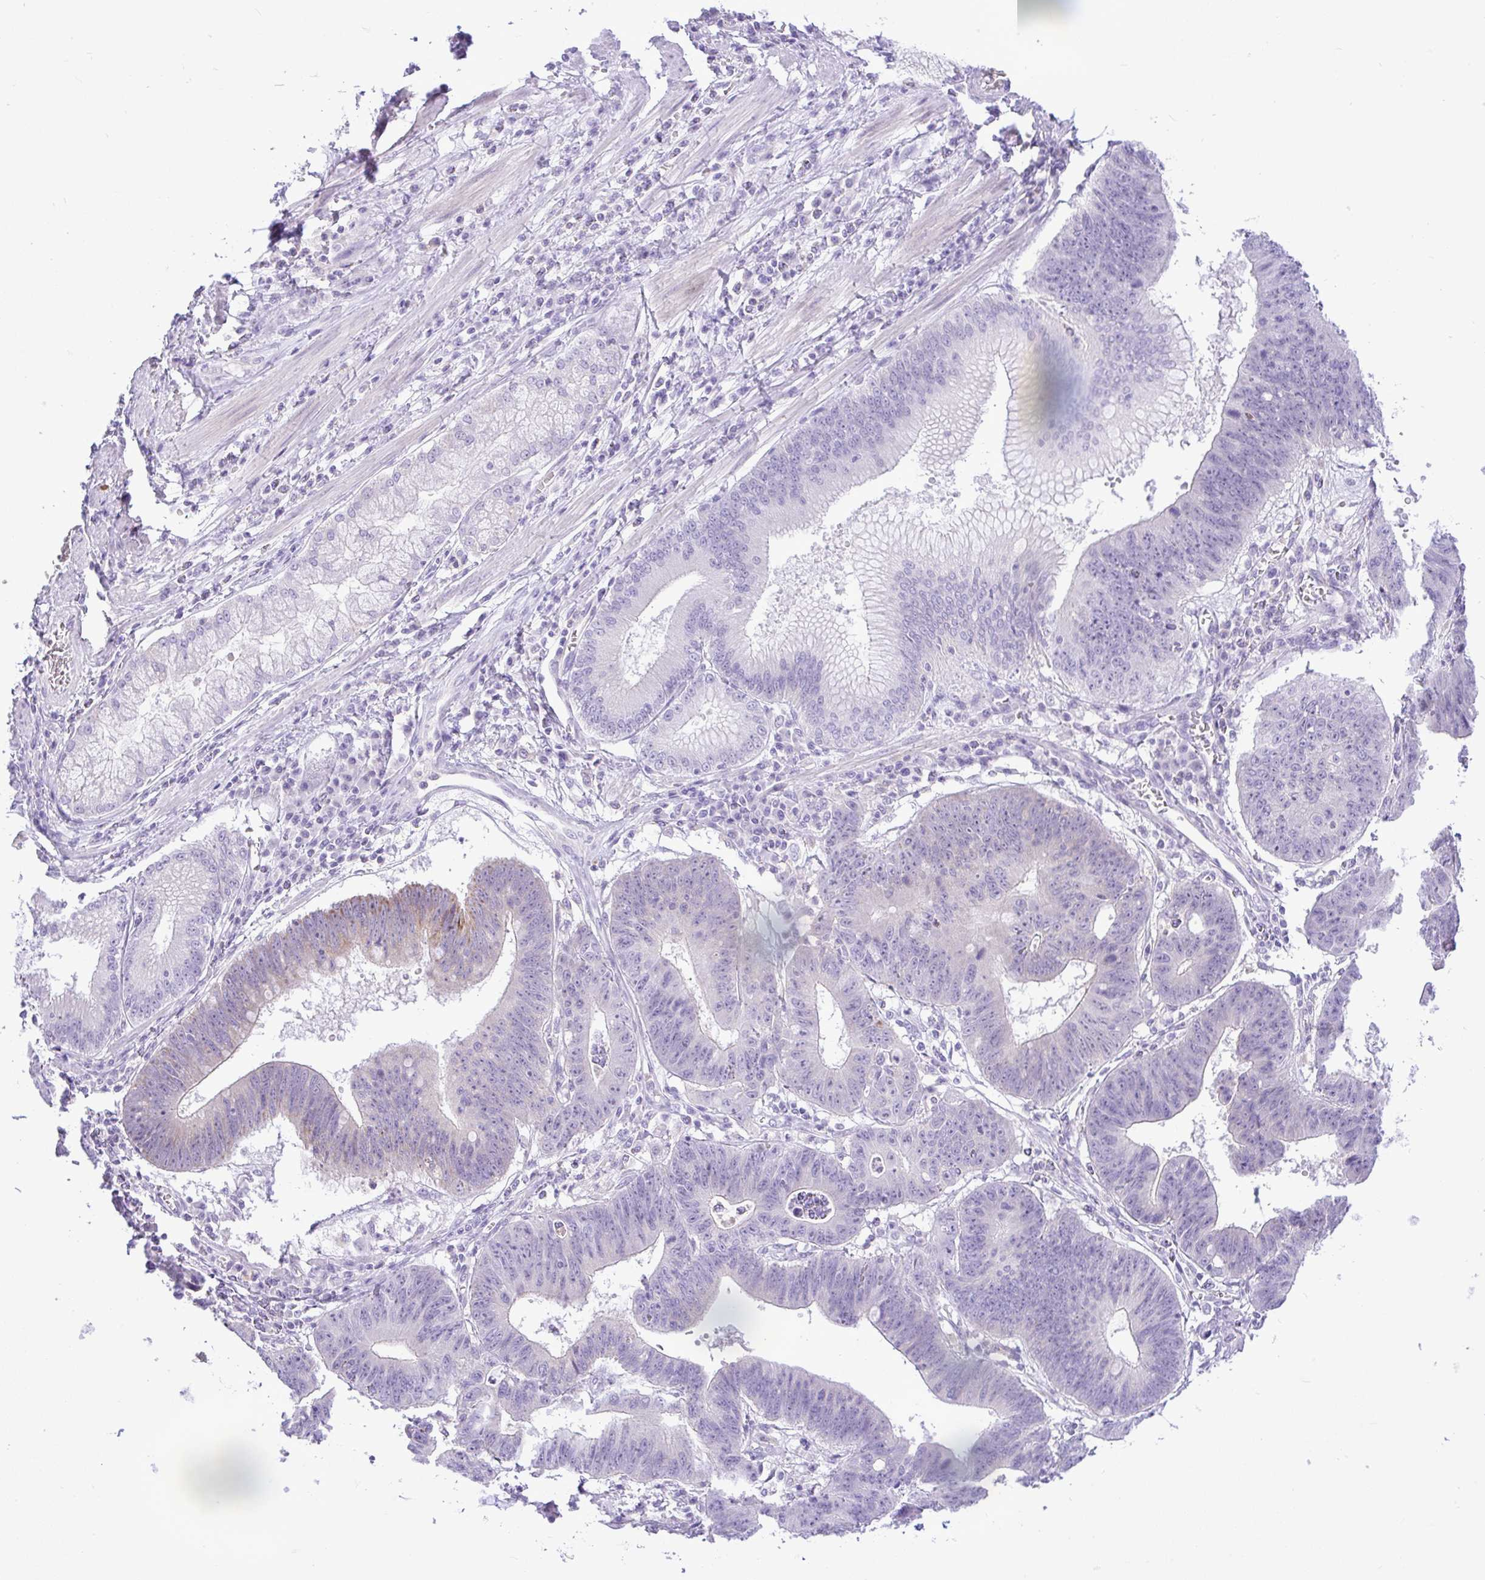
{"staining": {"intensity": "weak", "quantity": "<25%", "location": "cytoplasmic/membranous"}, "tissue": "stomach cancer", "cell_type": "Tumor cells", "image_type": "cancer", "snomed": [{"axis": "morphology", "description": "Adenocarcinoma, NOS"}, {"axis": "topography", "description": "Stomach"}], "caption": "This is a micrograph of IHC staining of adenocarcinoma (stomach), which shows no positivity in tumor cells.", "gene": "ZNF101", "patient": {"sex": "male", "age": 59}}